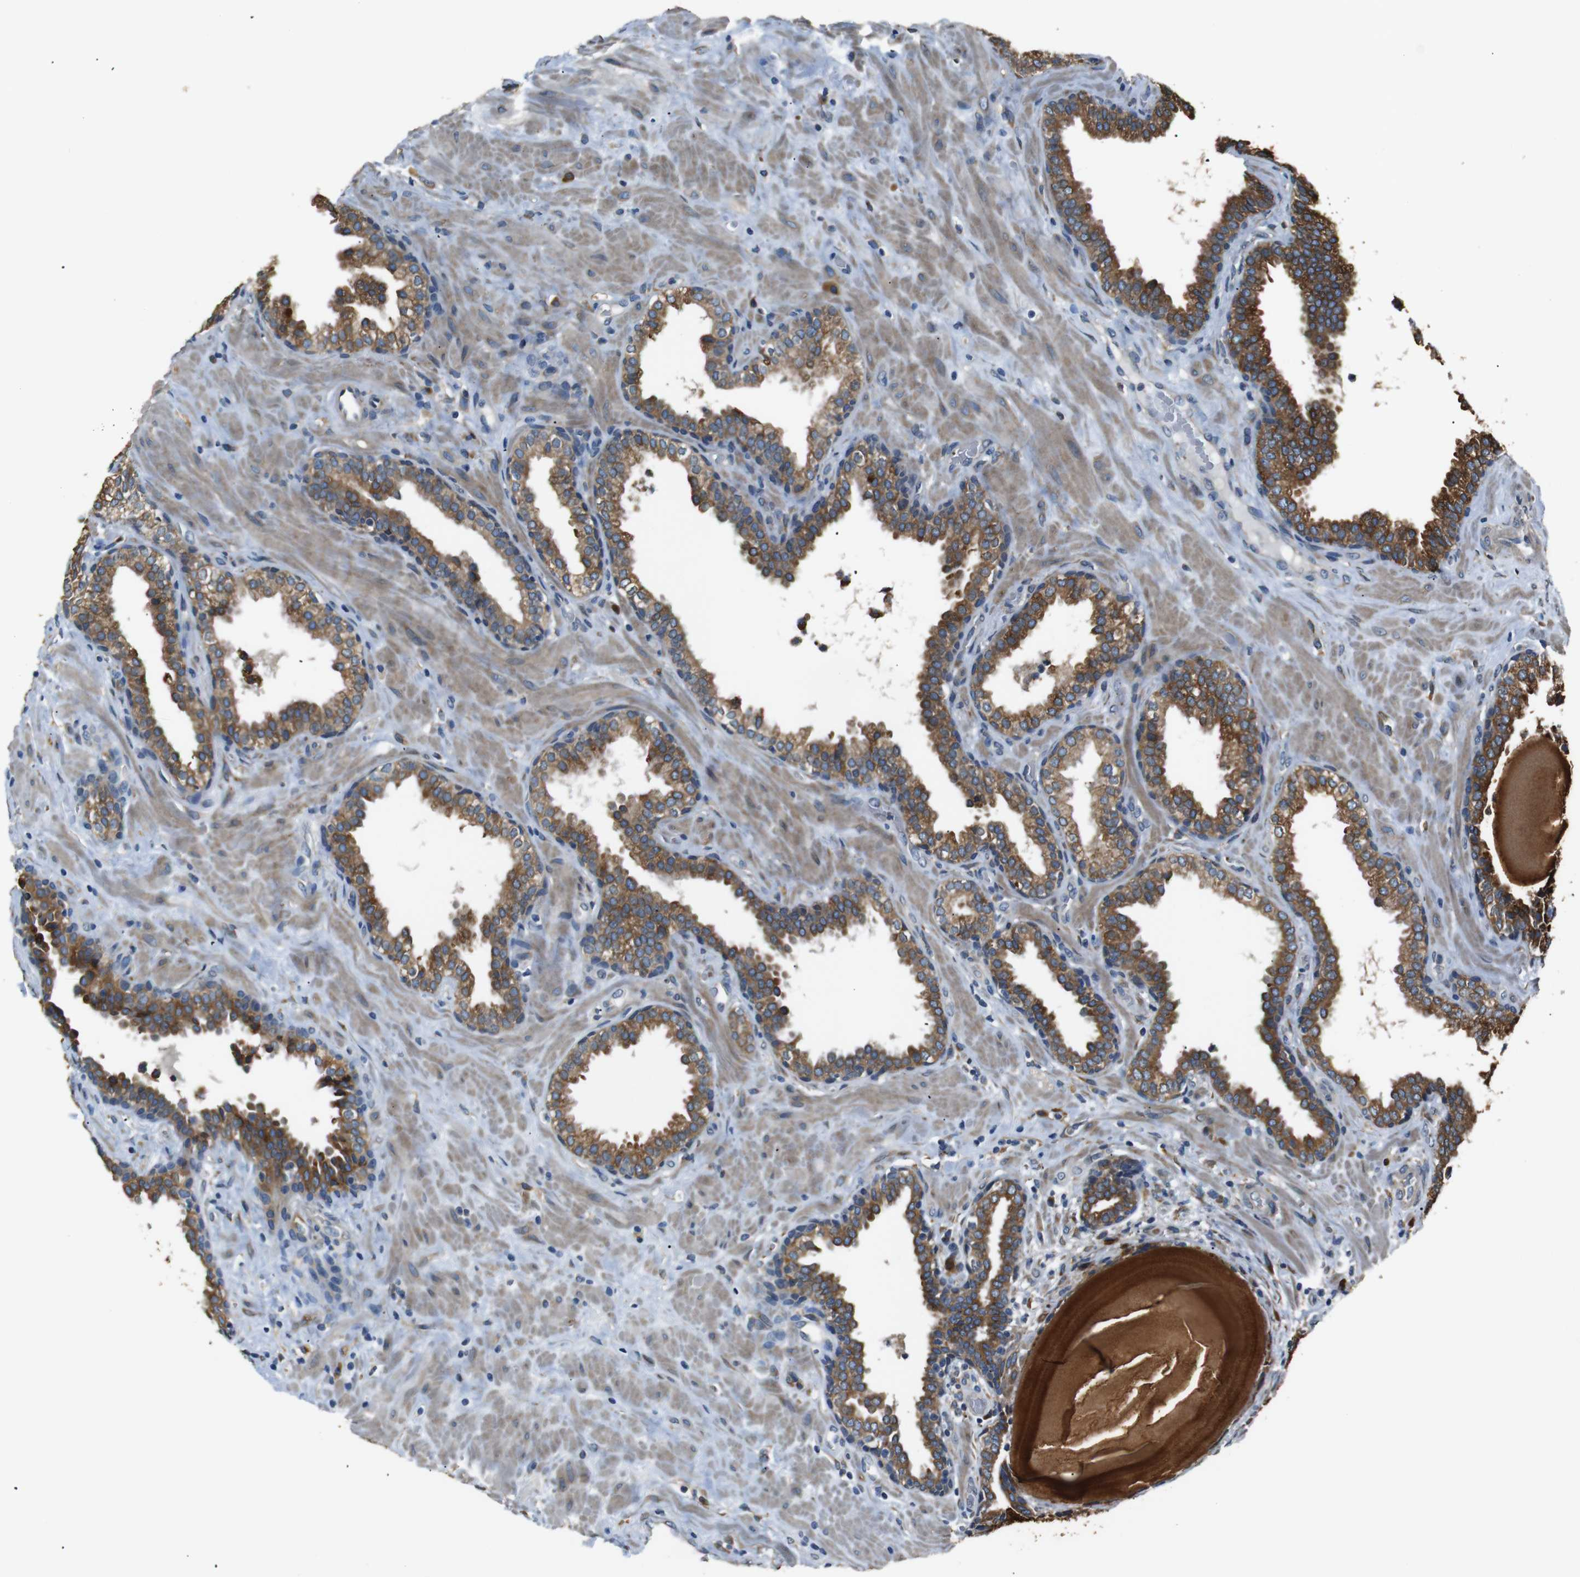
{"staining": {"intensity": "strong", "quantity": ">75%", "location": "cytoplasmic/membranous"}, "tissue": "prostate", "cell_type": "Glandular cells", "image_type": "normal", "snomed": [{"axis": "morphology", "description": "Normal tissue, NOS"}, {"axis": "topography", "description": "Prostate"}], "caption": "An immunohistochemistry micrograph of benign tissue is shown. Protein staining in brown shows strong cytoplasmic/membranous positivity in prostate within glandular cells.", "gene": "TMED2", "patient": {"sex": "male", "age": 51}}